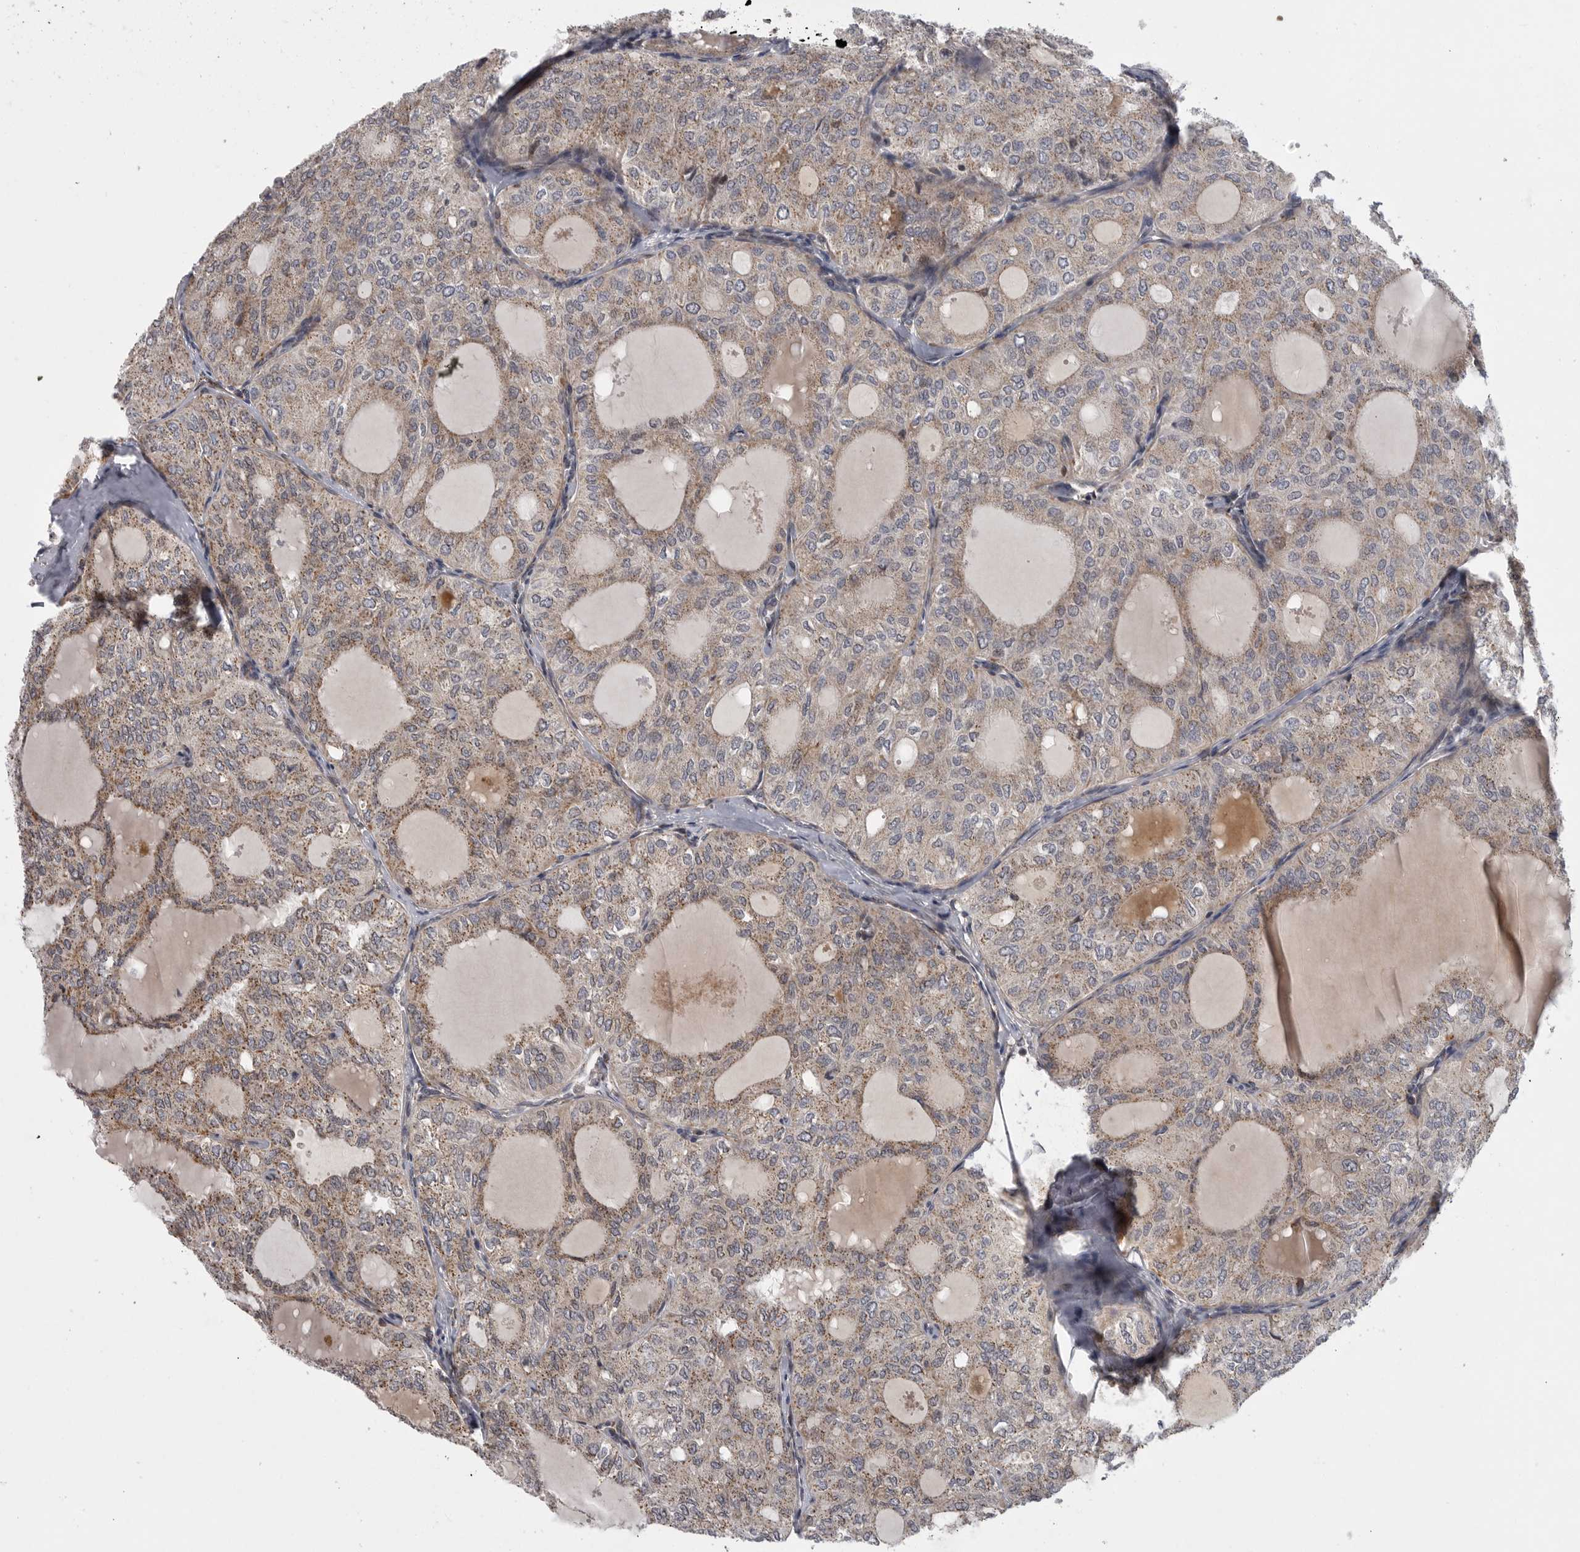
{"staining": {"intensity": "weak", "quantity": ">75%", "location": "cytoplasmic/membranous"}, "tissue": "thyroid cancer", "cell_type": "Tumor cells", "image_type": "cancer", "snomed": [{"axis": "morphology", "description": "Follicular adenoma carcinoma, NOS"}, {"axis": "topography", "description": "Thyroid gland"}], "caption": "IHC of follicular adenoma carcinoma (thyroid) shows low levels of weak cytoplasmic/membranous positivity in approximately >75% of tumor cells. Using DAB (3,3'-diaminobenzidine) (brown) and hematoxylin (blue) stains, captured at high magnification using brightfield microscopy.", "gene": "TMPRSS11F", "patient": {"sex": "male", "age": 75}}